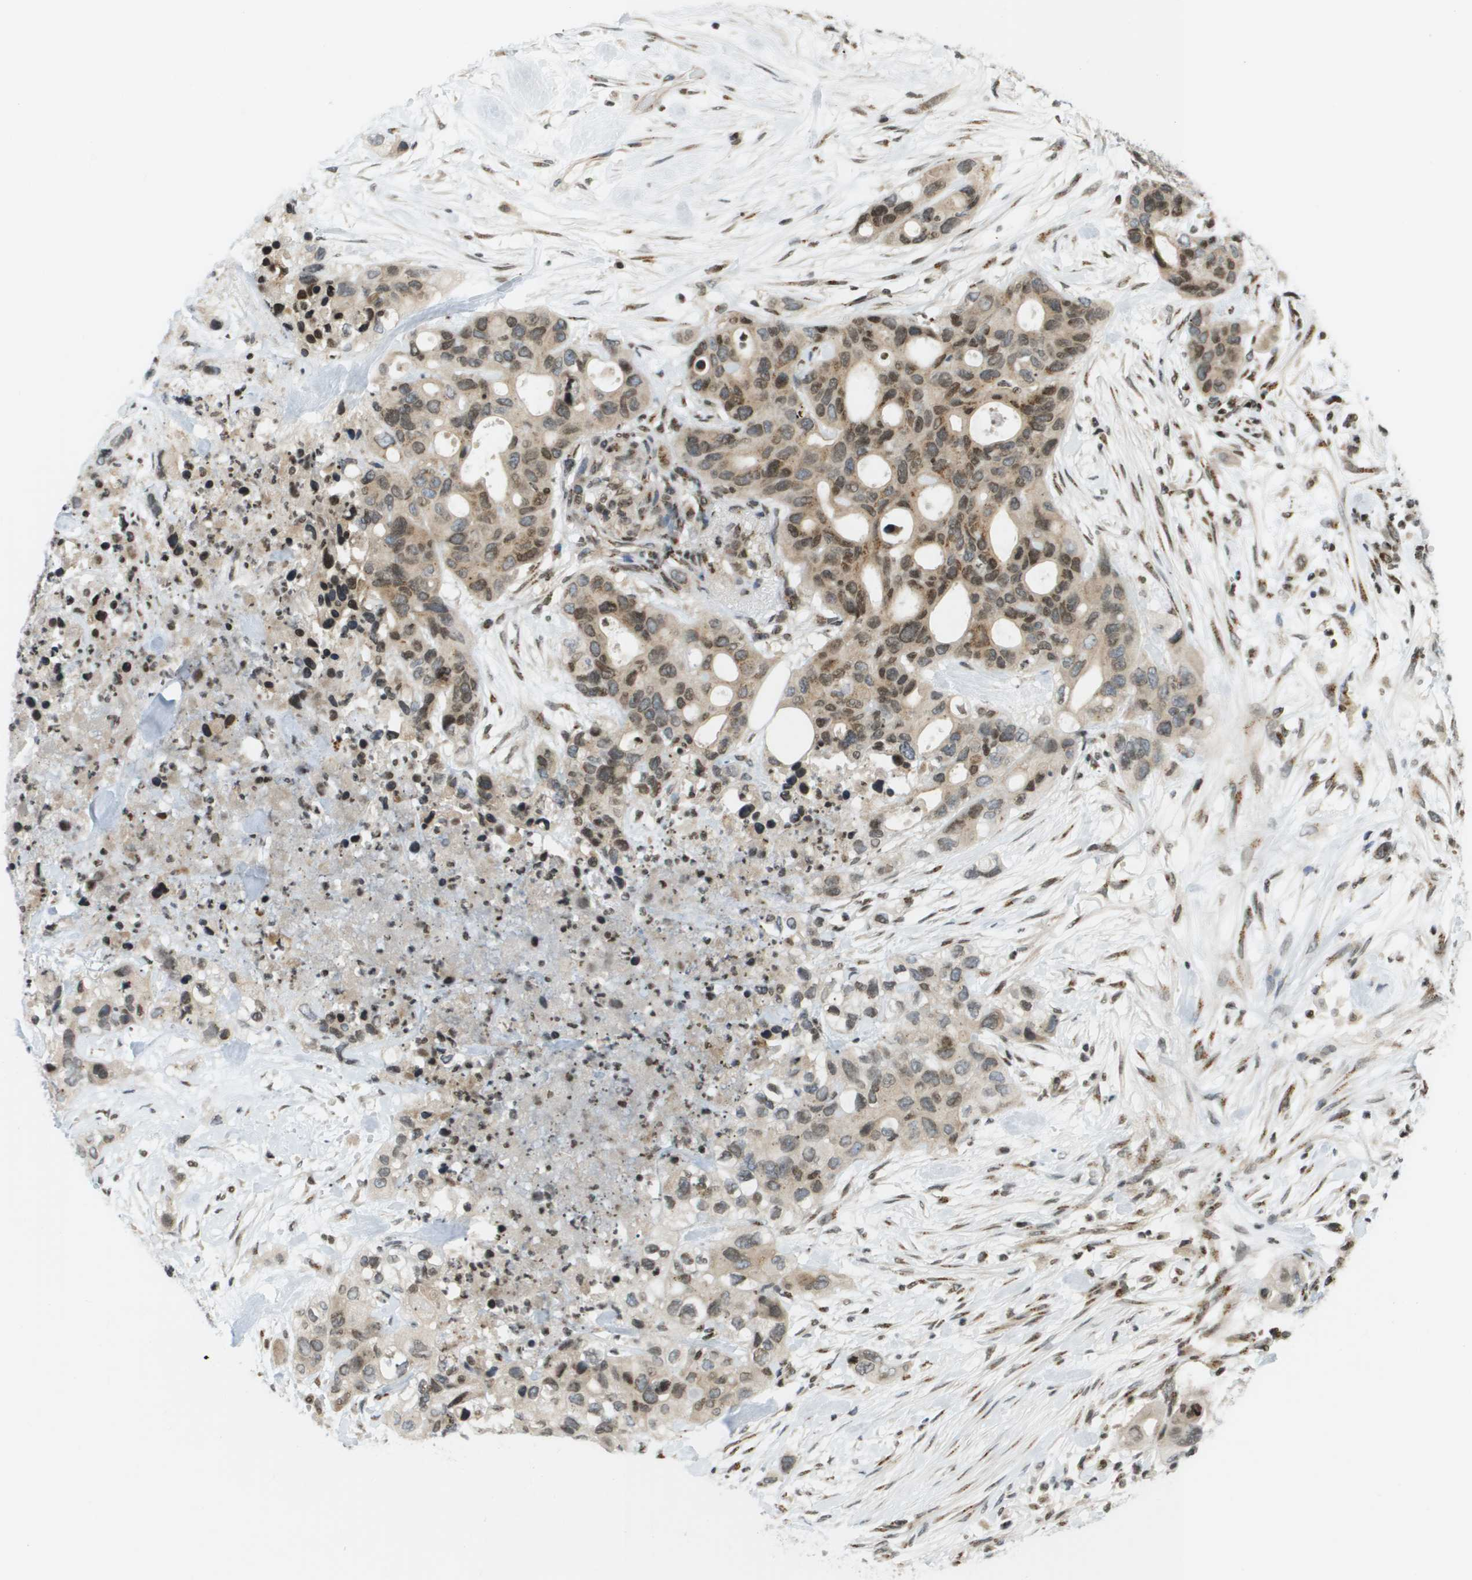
{"staining": {"intensity": "moderate", "quantity": ">75%", "location": "cytoplasmic/membranous,nuclear"}, "tissue": "pancreatic cancer", "cell_type": "Tumor cells", "image_type": "cancer", "snomed": [{"axis": "morphology", "description": "Adenocarcinoma, NOS"}, {"axis": "topography", "description": "Pancreas"}], "caption": "Immunohistochemical staining of human adenocarcinoma (pancreatic) displays moderate cytoplasmic/membranous and nuclear protein positivity in approximately >75% of tumor cells.", "gene": "EVC", "patient": {"sex": "female", "age": 71}}